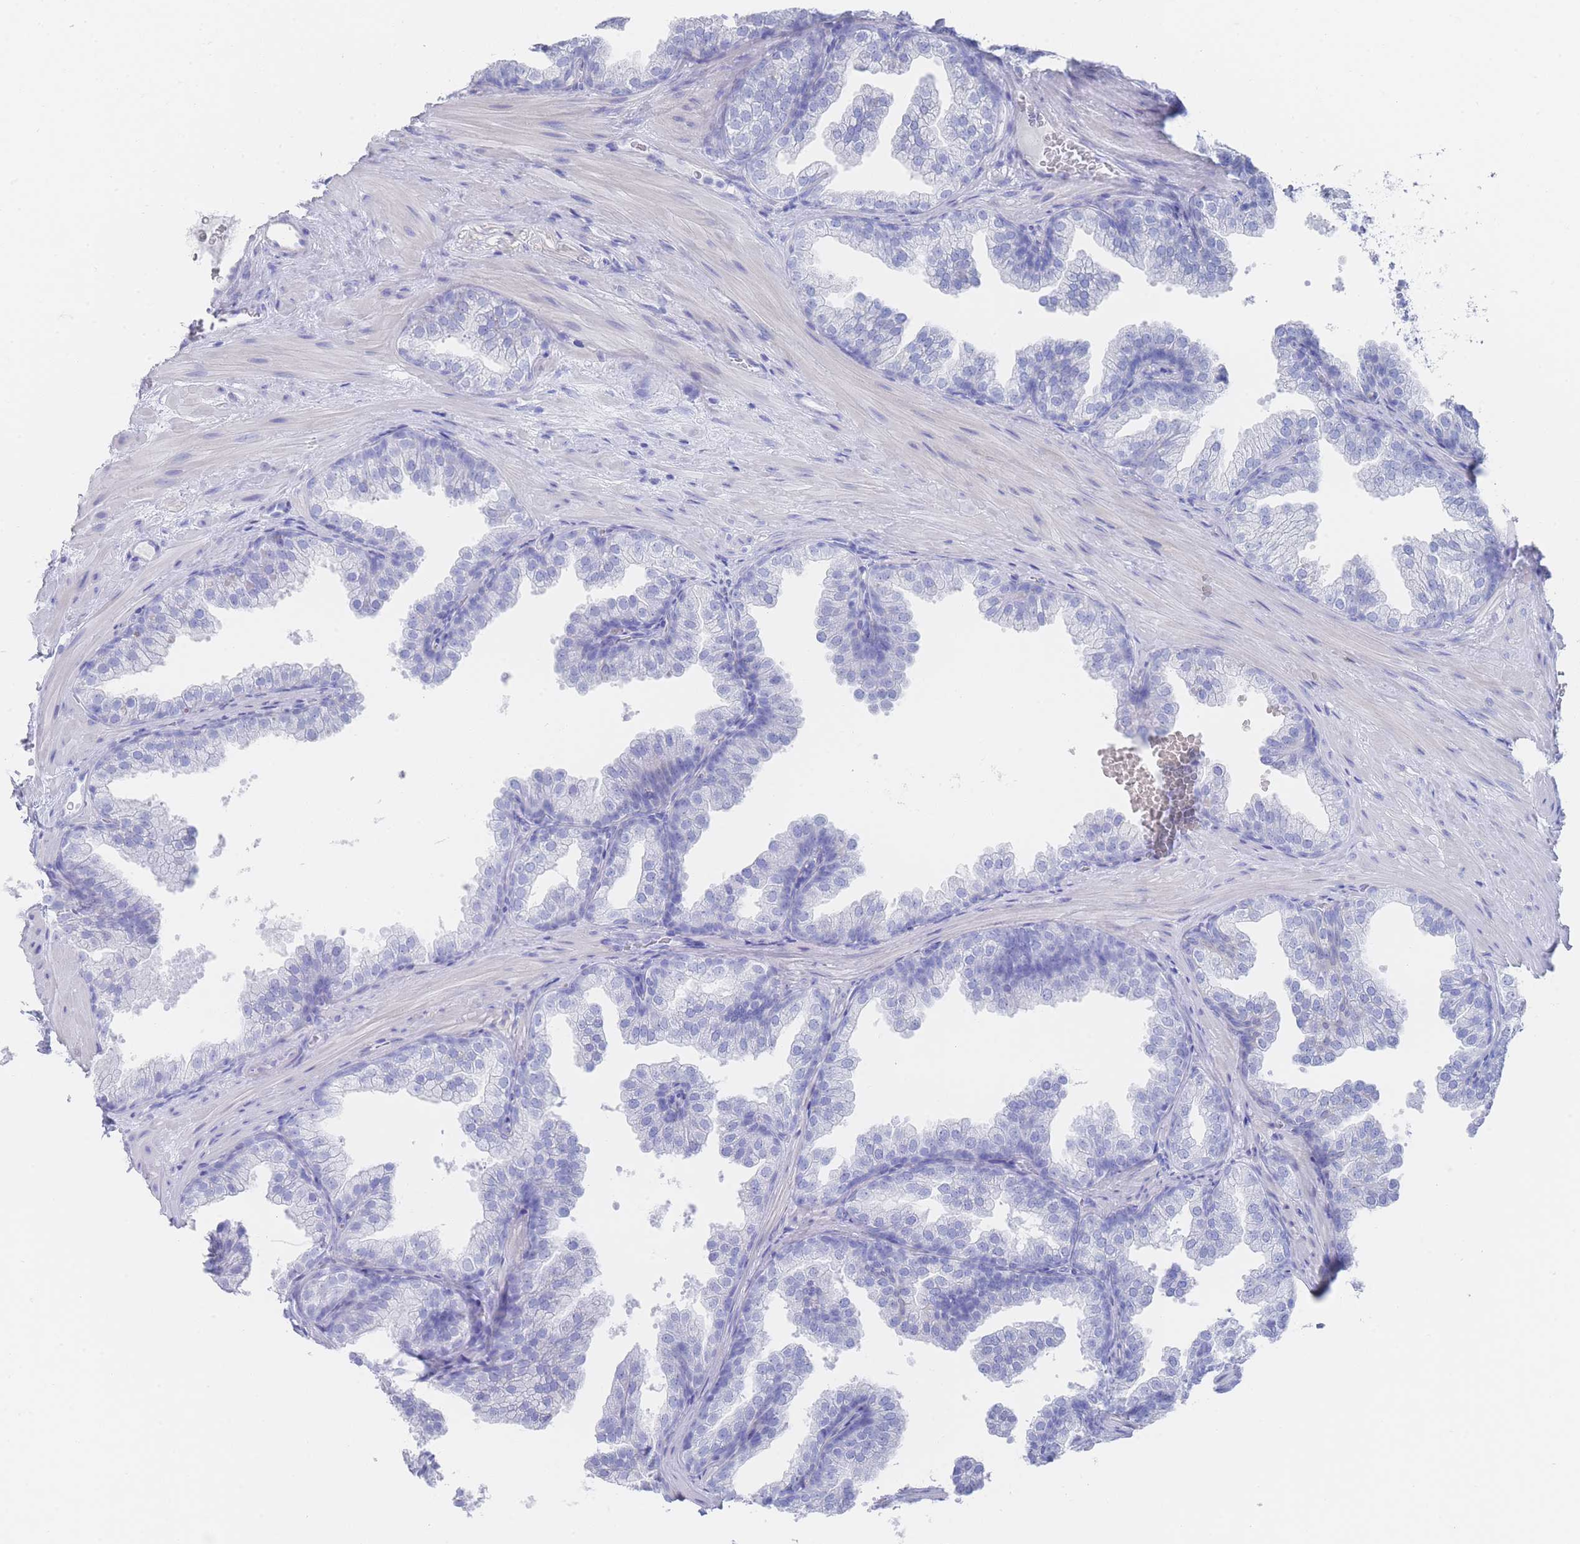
{"staining": {"intensity": "negative", "quantity": "none", "location": "none"}, "tissue": "prostate", "cell_type": "Glandular cells", "image_type": "normal", "snomed": [{"axis": "morphology", "description": "Normal tissue, NOS"}, {"axis": "topography", "description": "Prostate"}], "caption": "This is a histopathology image of IHC staining of unremarkable prostate, which shows no positivity in glandular cells.", "gene": "LRRC37A2", "patient": {"sex": "male", "age": 37}}